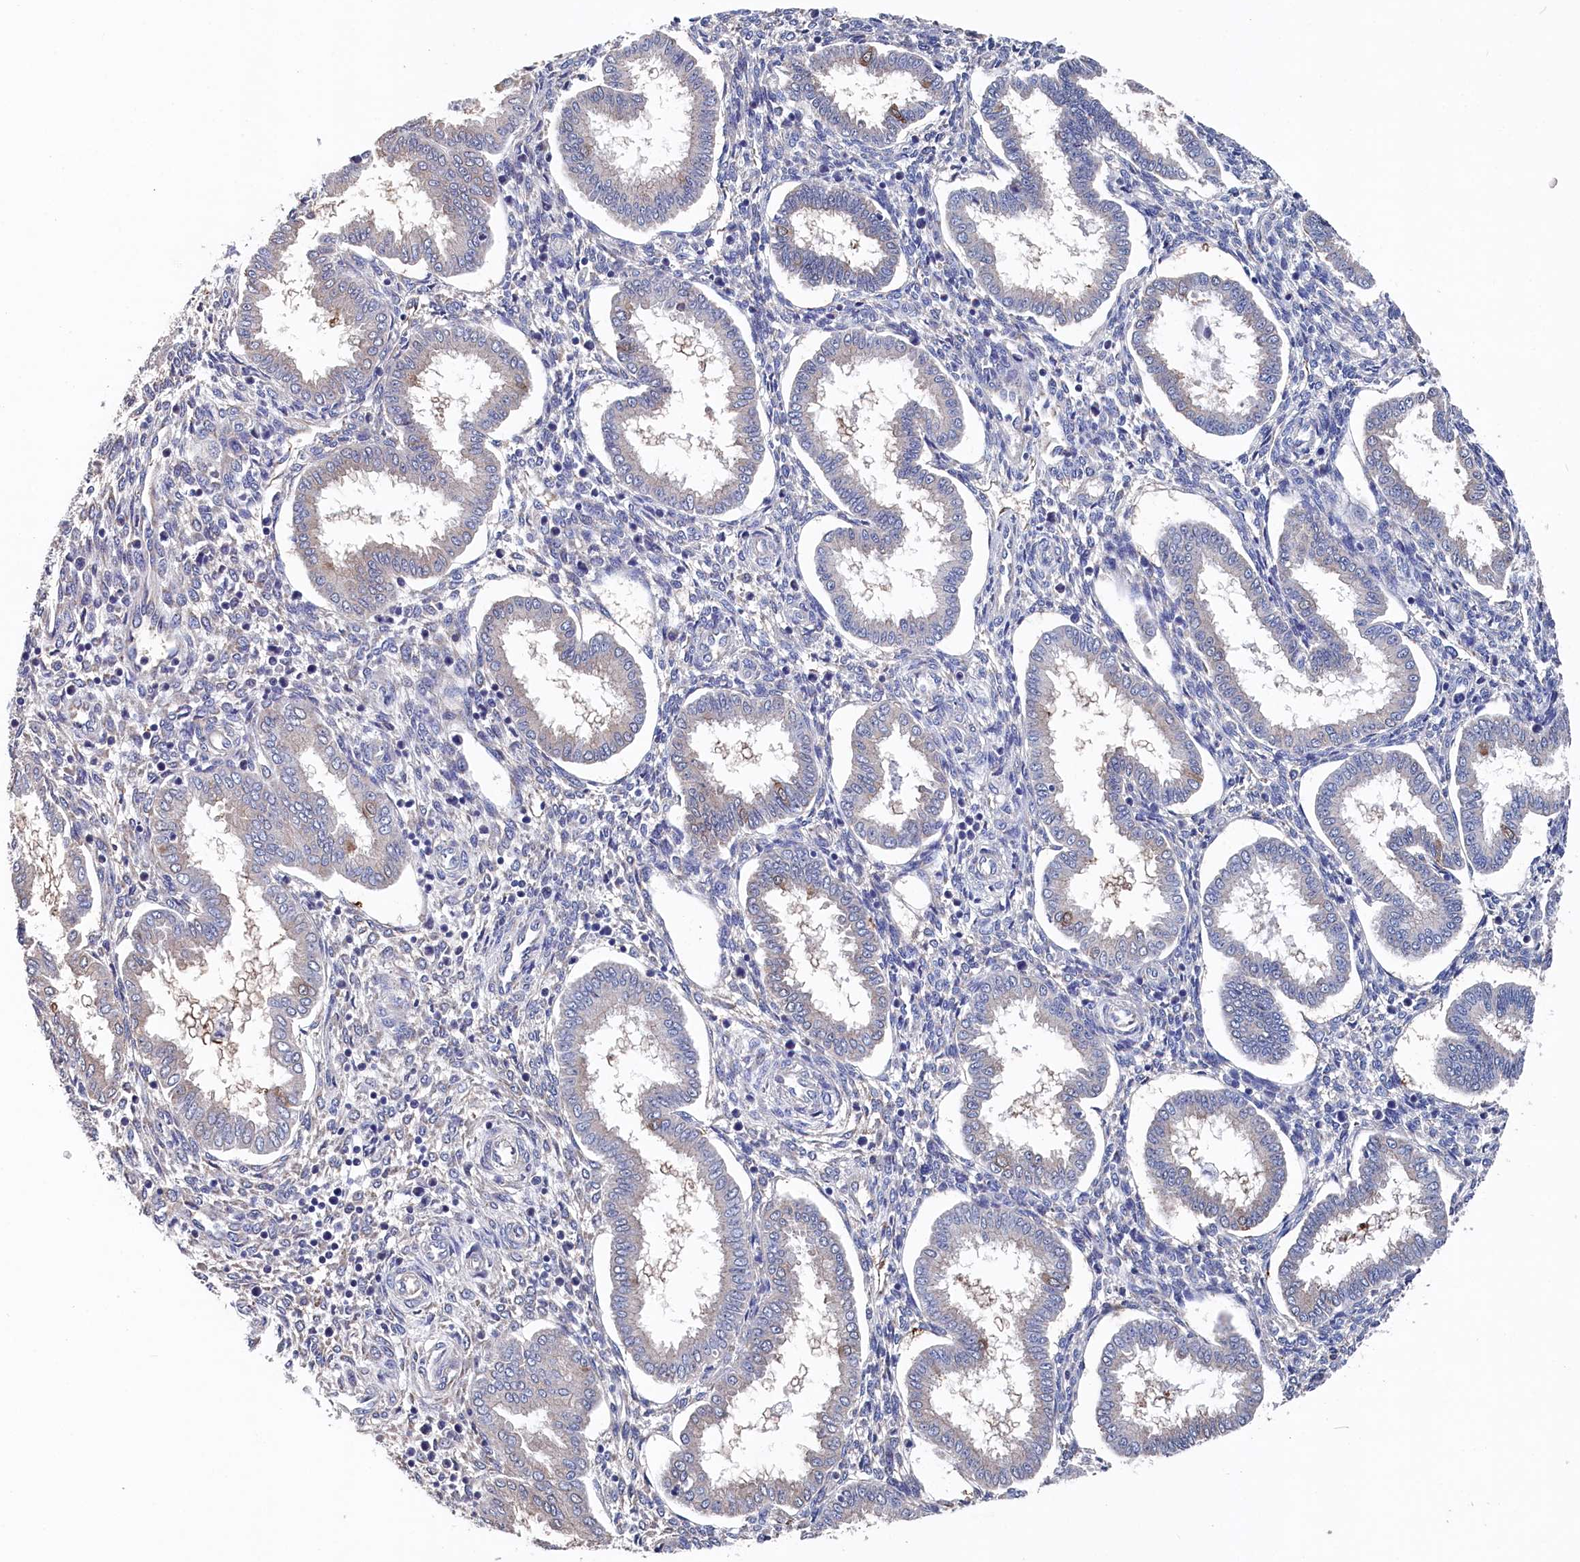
{"staining": {"intensity": "negative", "quantity": "none", "location": "none"}, "tissue": "endometrium", "cell_type": "Cells in endometrial stroma", "image_type": "normal", "snomed": [{"axis": "morphology", "description": "Normal tissue, NOS"}, {"axis": "topography", "description": "Endometrium"}], "caption": "High magnification brightfield microscopy of normal endometrium stained with DAB (3,3'-diaminobenzidine) (brown) and counterstained with hematoxylin (blue): cells in endometrial stroma show no significant expression.", "gene": "BHMT", "patient": {"sex": "female", "age": 24}}